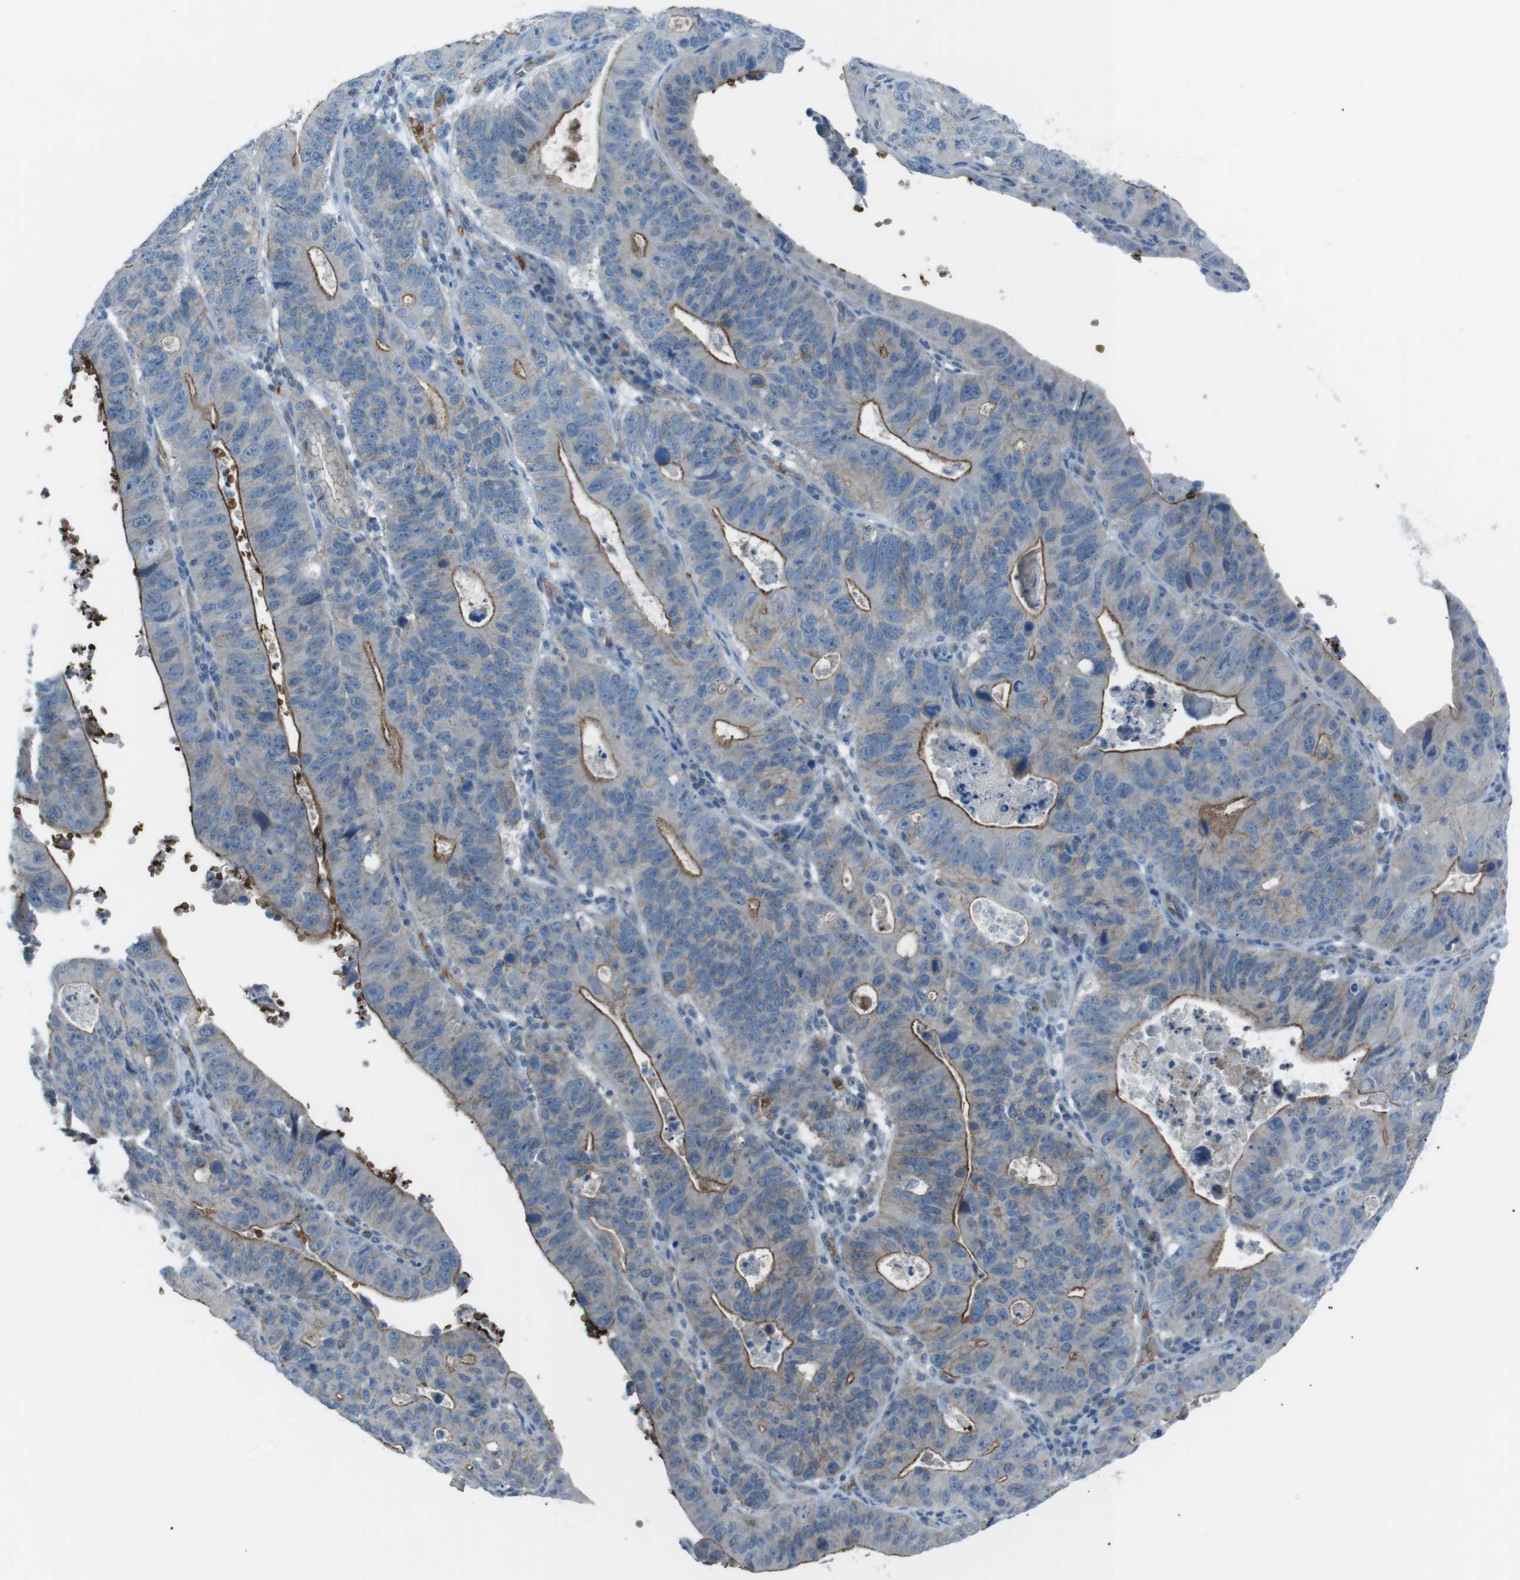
{"staining": {"intensity": "moderate", "quantity": "25%-75%", "location": "cytoplasmic/membranous"}, "tissue": "stomach cancer", "cell_type": "Tumor cells", "image_type": "cancer", "snomed": [{"axis": "morphology", "description": "Adenocarcinoma, NOS"}, {"axis": "topography", "description": "Stomach"}], "caption": "Stomach adenocarcinoma tissue shows moderate cytoplasmic/membranous staining in approximately 25%-75% of tumor cells", "gene": "SPTA1", "patient": {"sex": "male", "age": 59}}